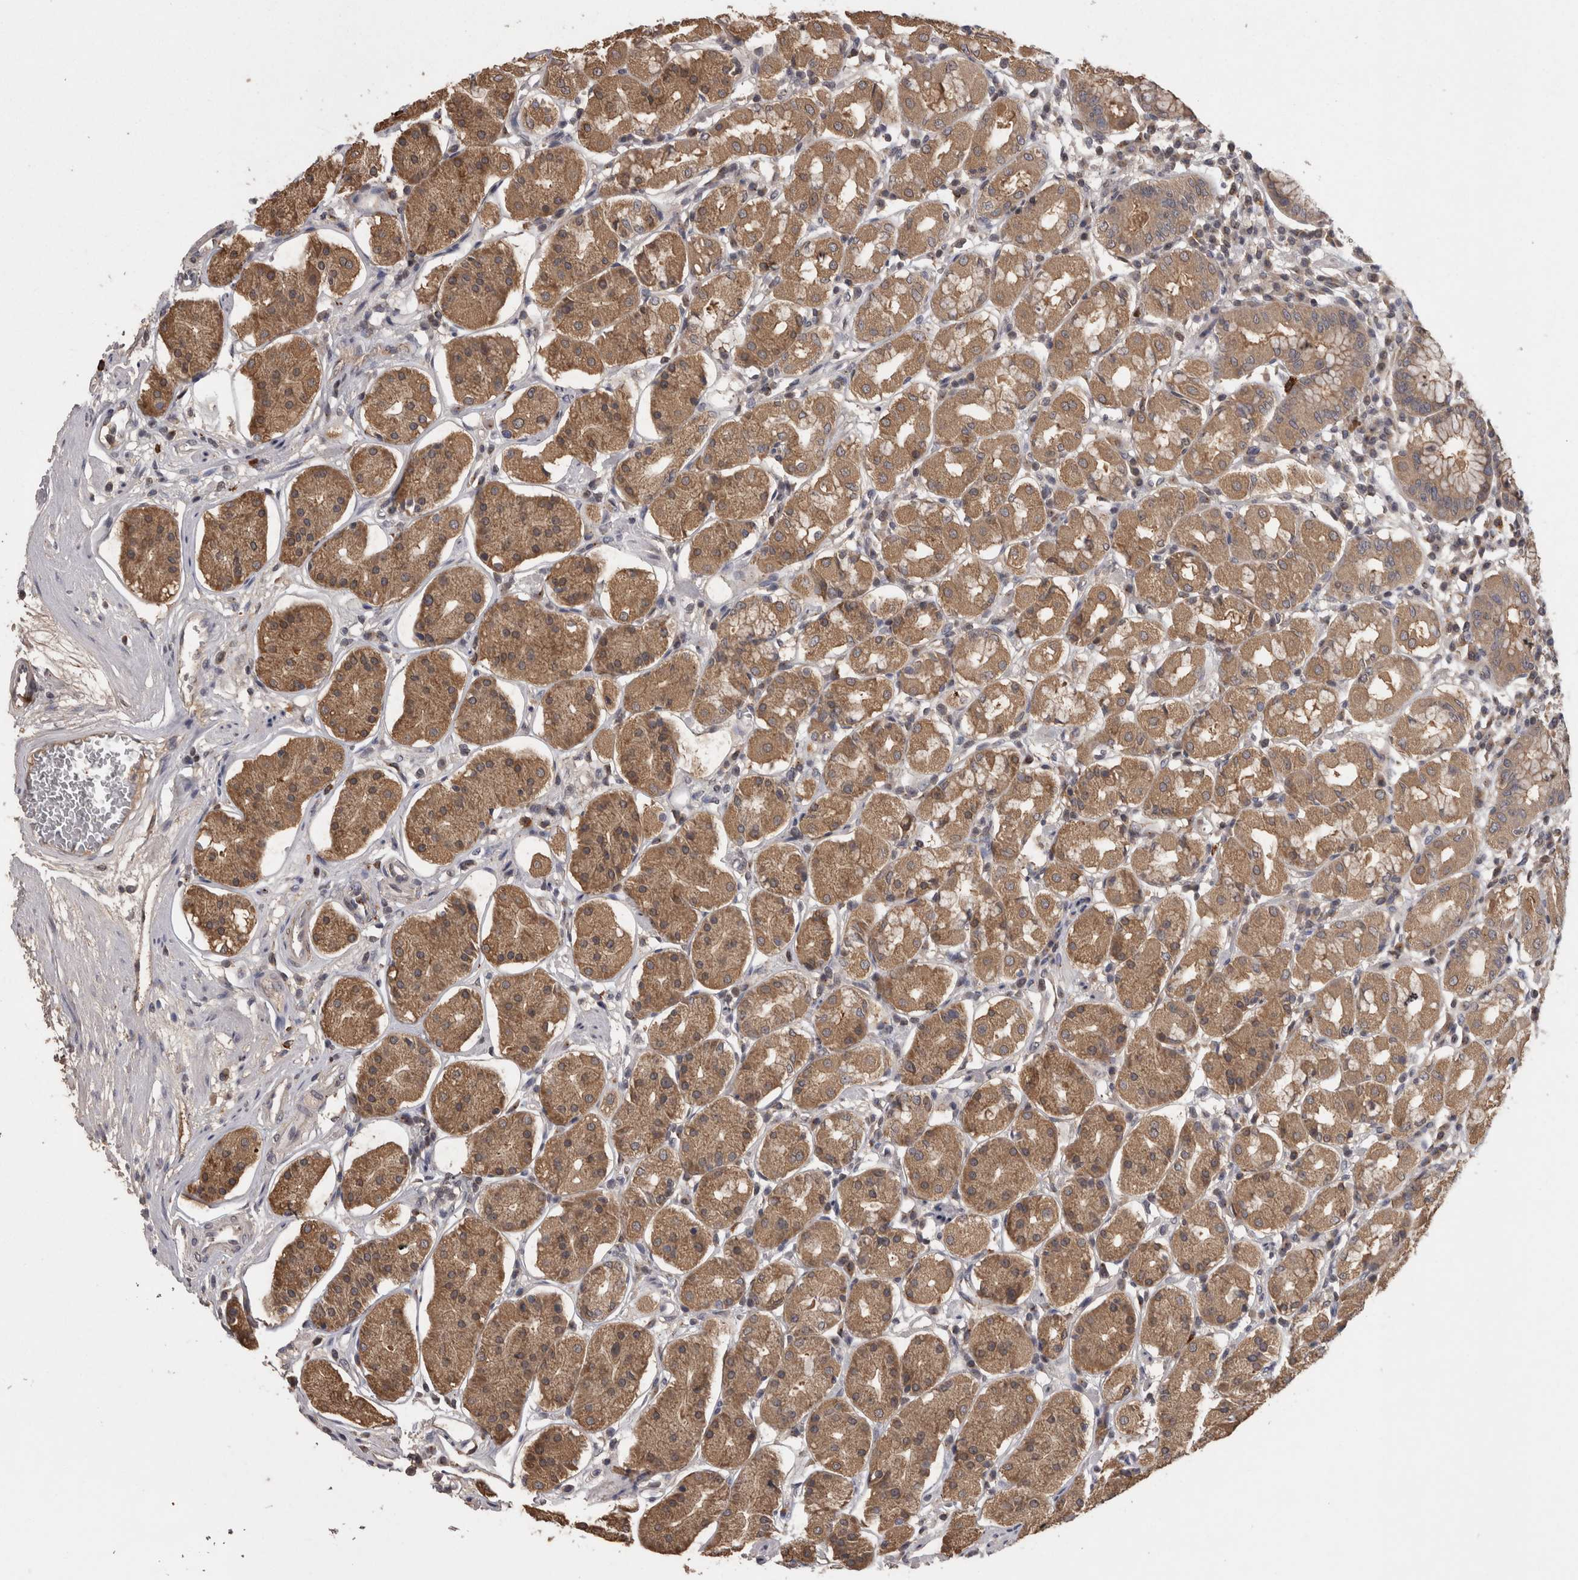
{"staining": {"intensity": "moderate", "quantity": ">75%", "location": "cytoplasmic/membranous"}, "tissue": "stomach", "cell_type": "Glandular cells", "image_type": "normal", "snomed": [{"axis": "morphology", "description": "Normal tissue, NOS"}, {"axis": "topography", "description": "Stomach"}, {"axis": "topography", "description": "Stomach, lower"}], "caption": "Immunohistochemical staining of normal stomach exhibits >75% levels of moderate cytoplasmic/membranous protein expression in approximately >75% of glandular cells. The protein of interest is stained brown, and the nuclei are stained in blue (DAB IHC with brightfield microscopy, high magnification).", "gene": "PCM1", "patient": {"sex": "female", "age": 56}}